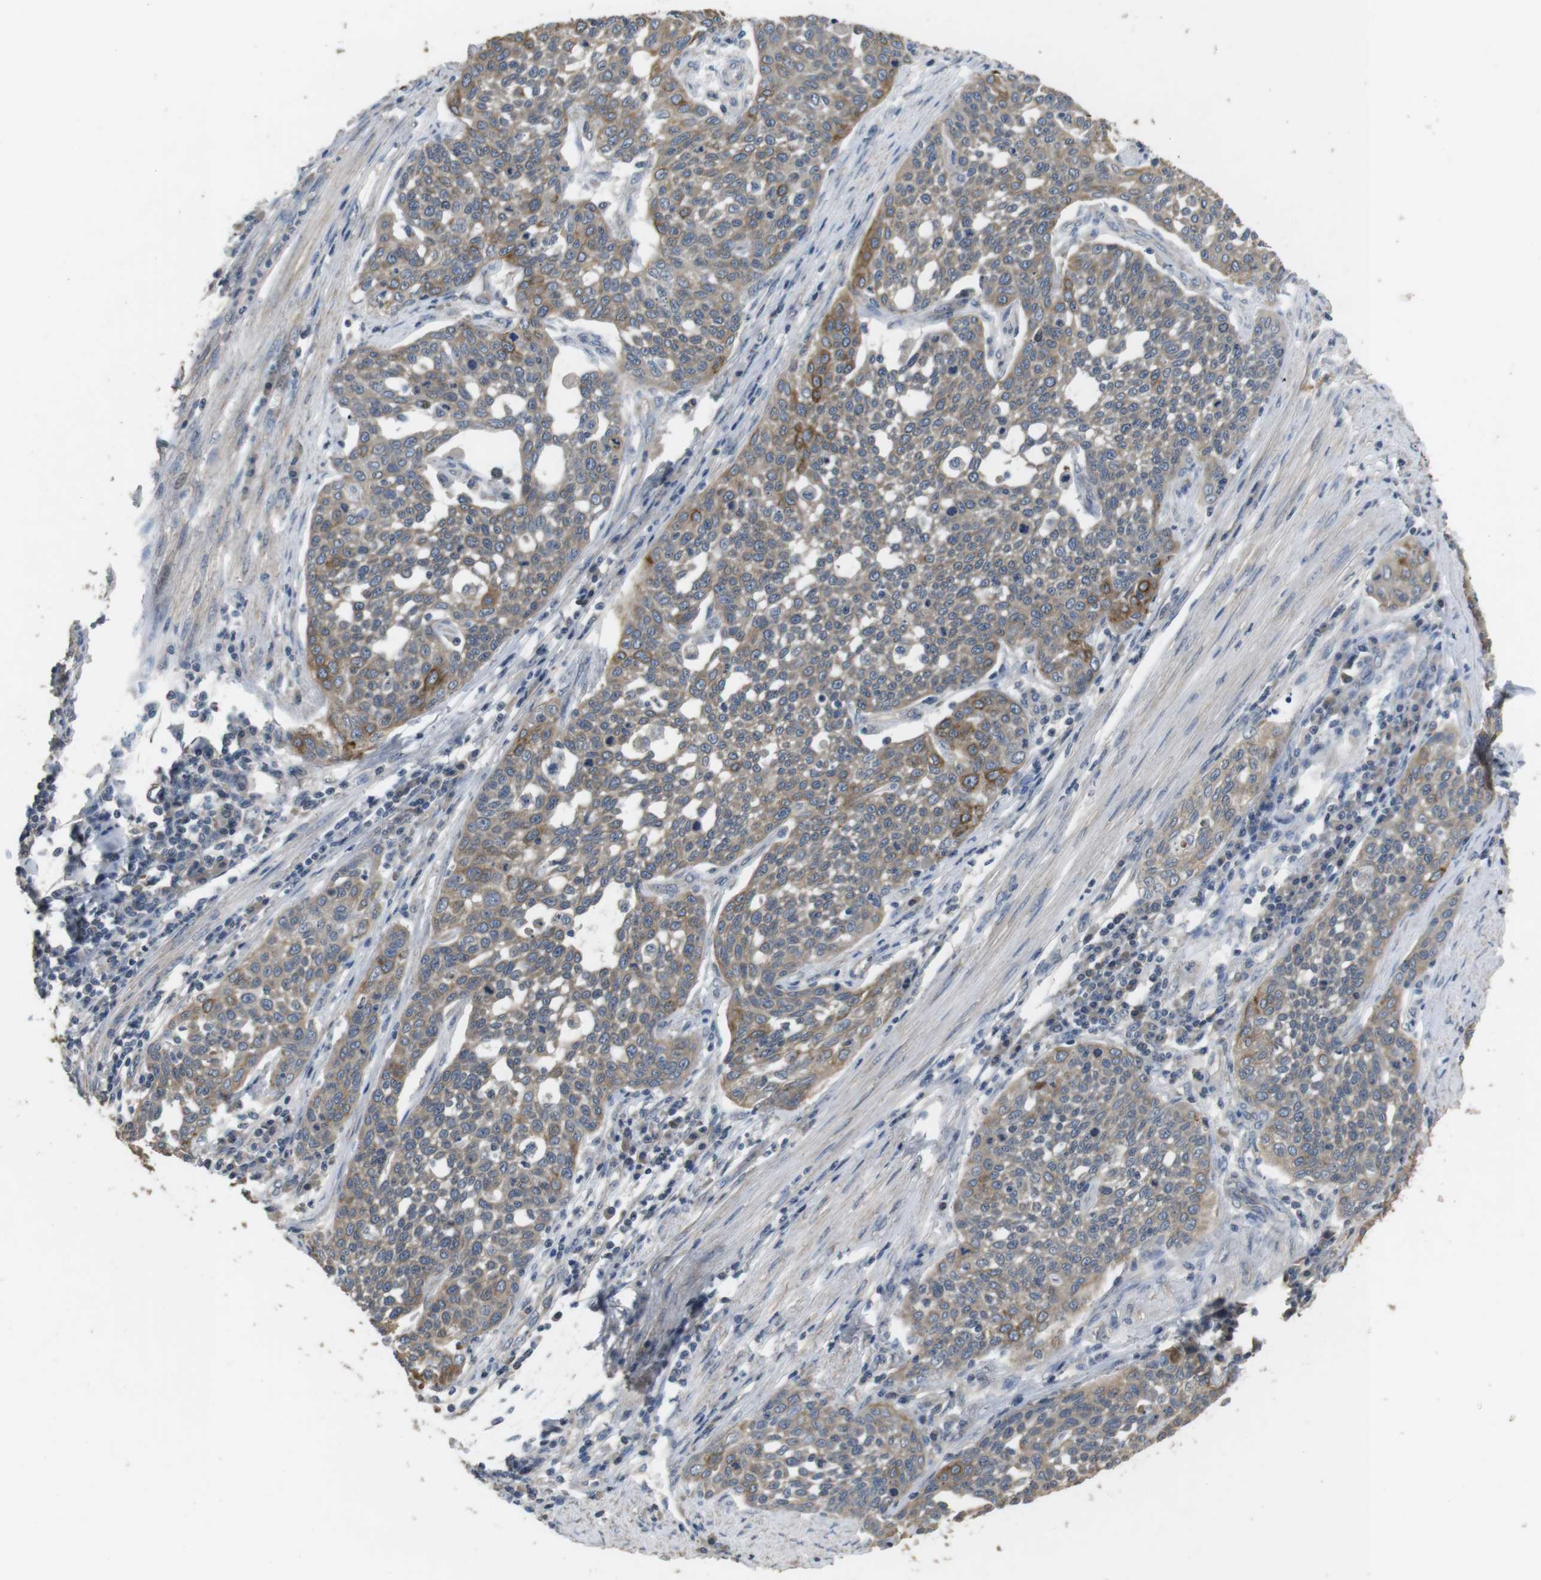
{"staining": {"intensity": "weak", "quantity": "25%-75%", "location": "cytoplasmic/membranous"}, "tissue": "cervical cancer", "cell_type": "Tumor cells", "image_type": "cancer", "snomed": [{"axis": "morphology", "description": "Squamous cell carcinoma, NOS"}, {"axis": "topography", "description": "Cervix"}], "caption": "A brown stain labels weak cytoplasmic/membranous positivity of a protein in human cervical cancer (squamous cell carcinoma) tumor cells.", "gene": "ADGRL3", "patient": {"sex": "female", "age": 34}}